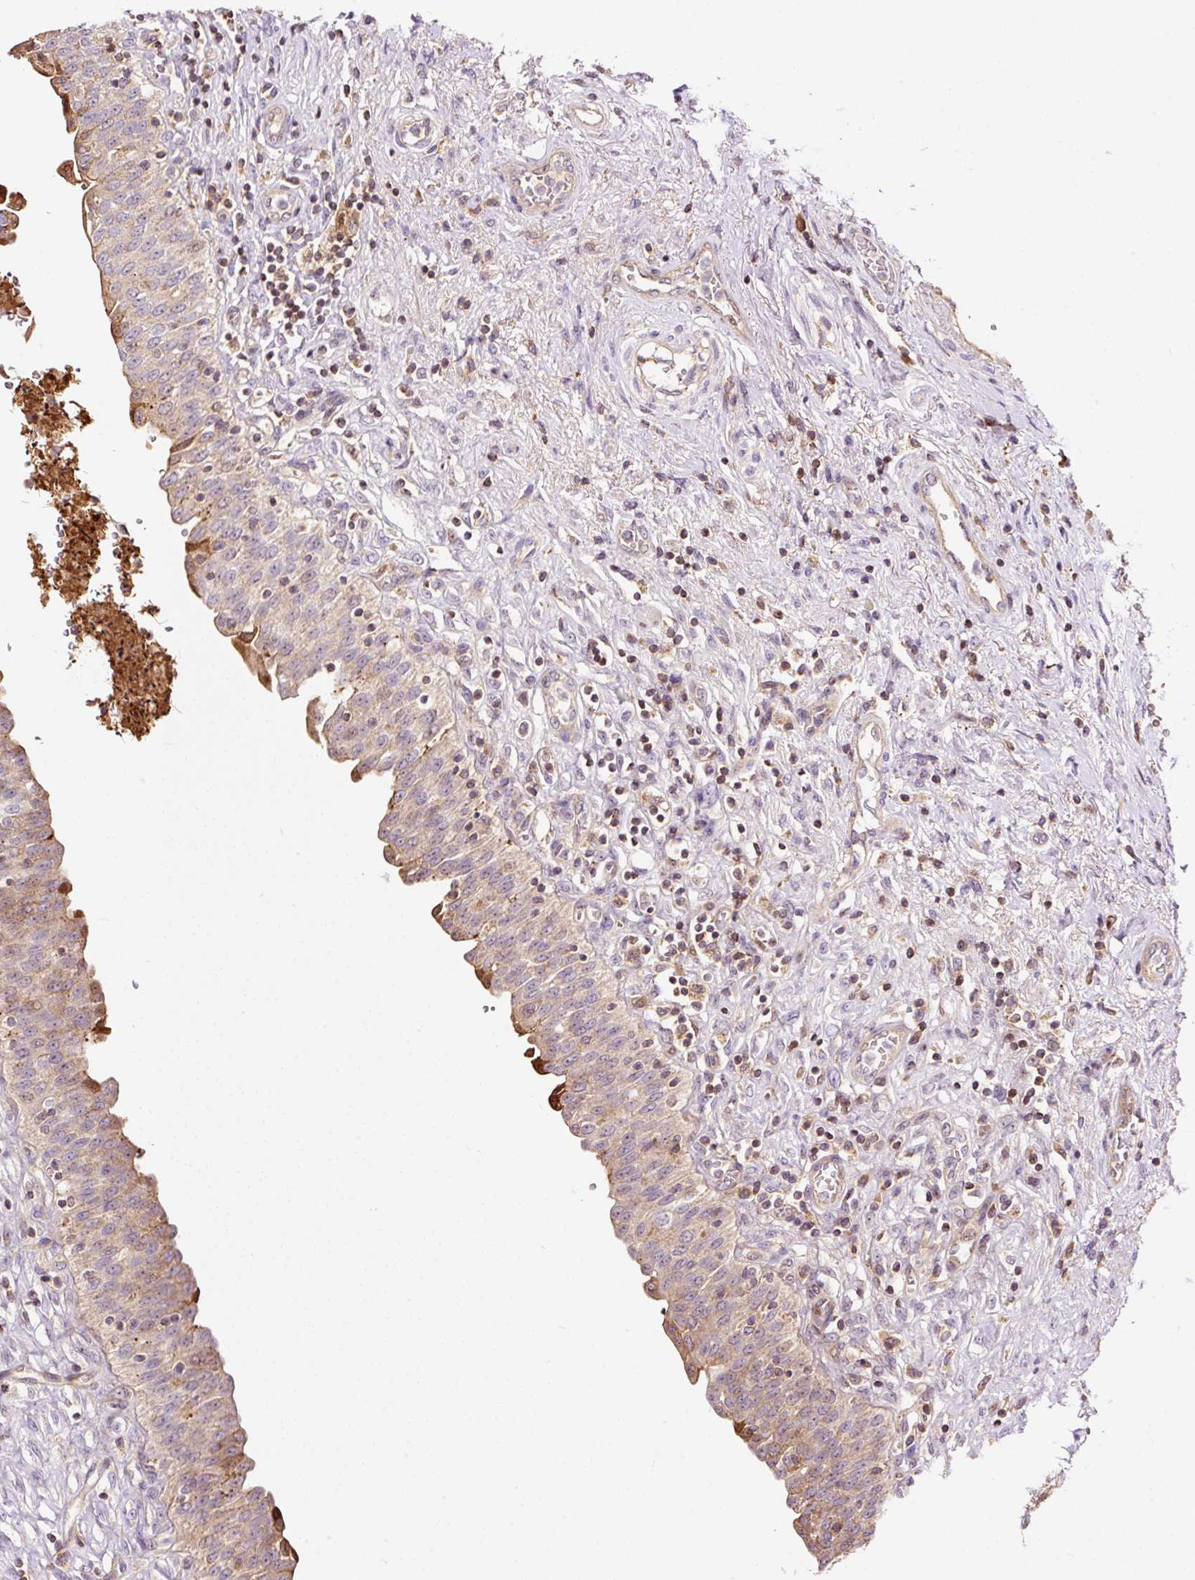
{"staining": {"intensity": "weak", "quantity": "25%-75%", "location": "cytoplasmic/membranous"}, "tissue": "urinary bladder", "cell_type": "Urothelial cells", "image_type": "normal", "snomed": [{"axis": "morphology", "description": "Normal tissue, NOS"}, {"axis": "topography", "description": "Urinary bladder"}], "caption": "Normal urinary bladder displays weak cytoplasmic/membranous staining in about 25%-75% of urothelial cells.", "gene": "BOLA3", "patient": {"sex": "male", "age": 71}}